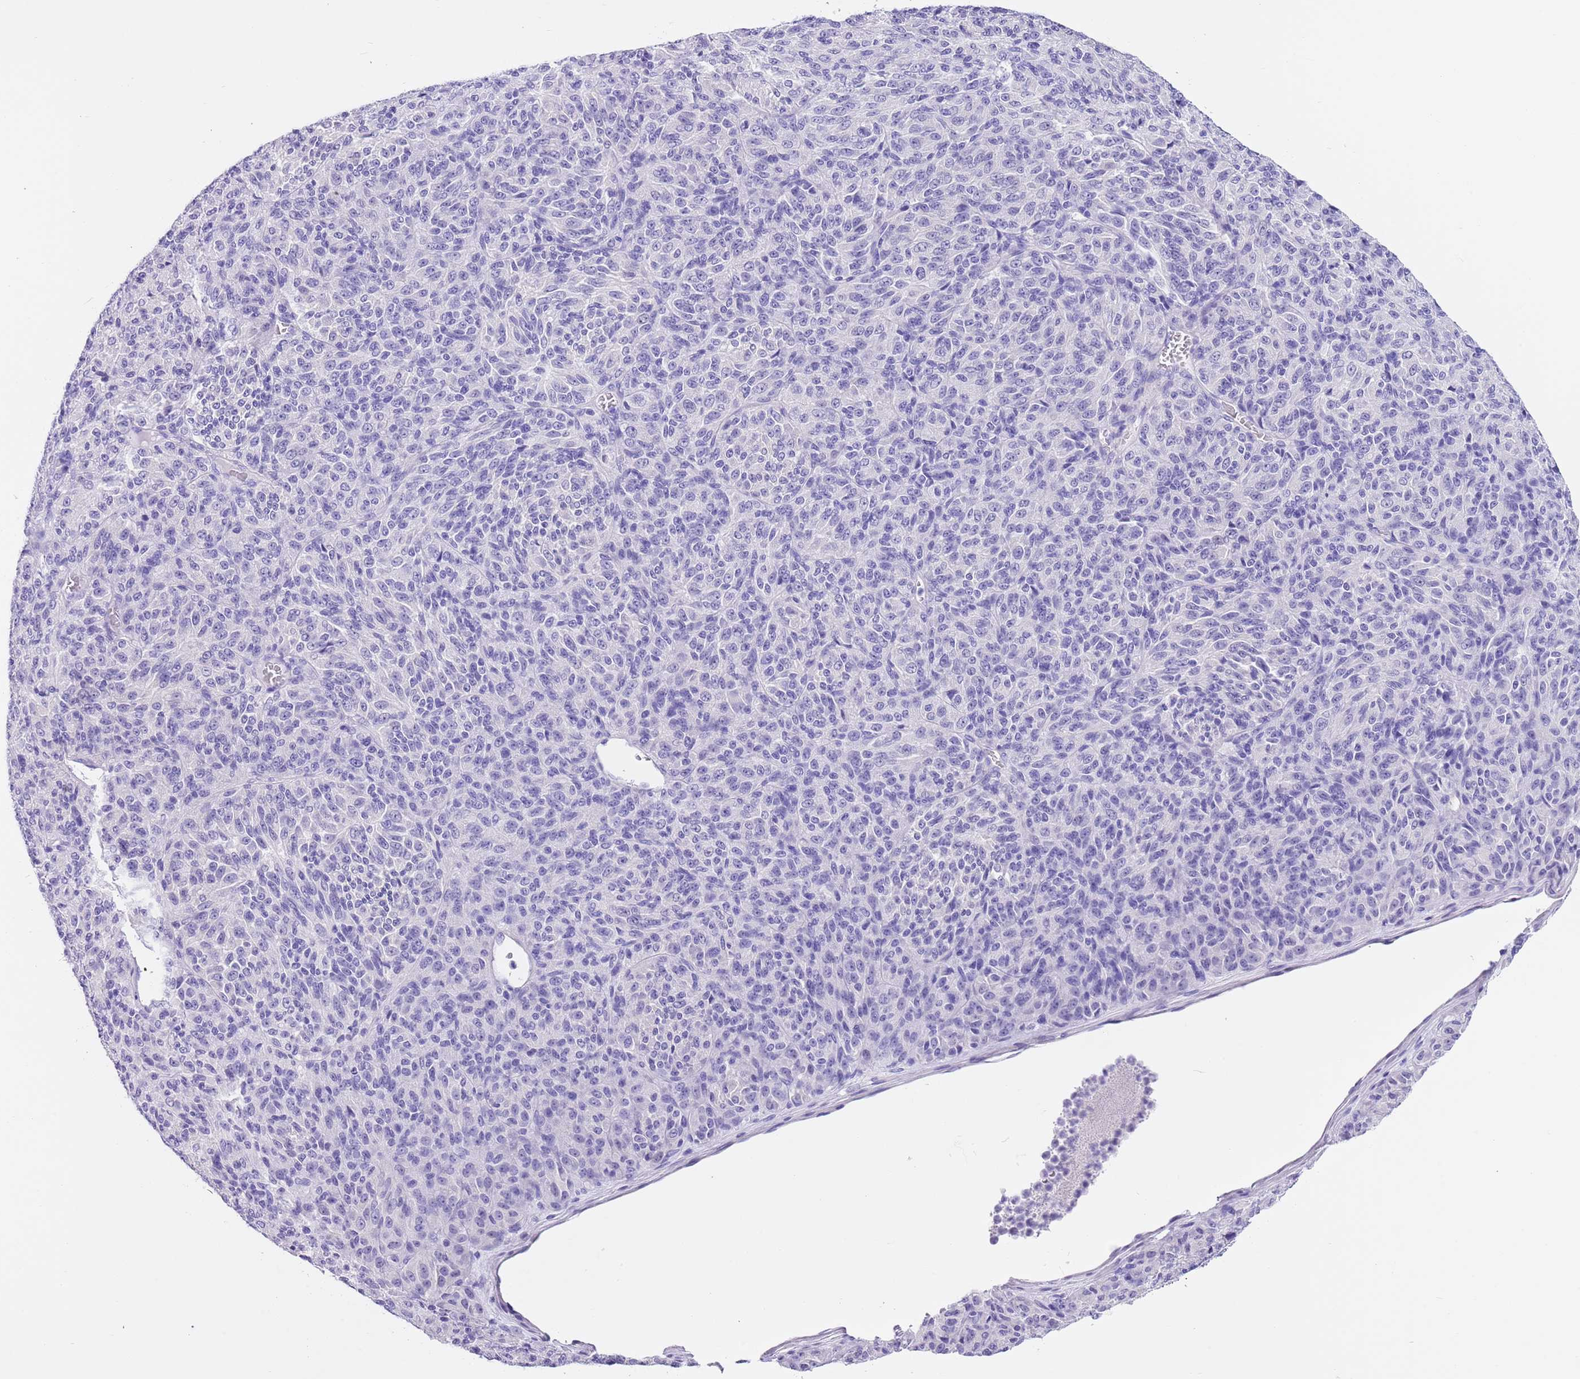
{"staining": {"intensity": "negative", "quantity": "none", "location": "none"}, "tissue": "melanoma", "cell_type": "Tumor cells", "image_type": "cancer", "snomed": [{"axis": "morphology", "description": "Malignant melanoma, Metastatic site"}, {"axis": "topography", "description": "Brain"}], "caption": "An IHC photomicrograph of malignant melanoma (metastatic site) is shown. There is no staining in tumor cells of malignant melanoma (metastatic site).", "gene": "TMEM185B", "patient": {"sex": "female", "age": 56}}